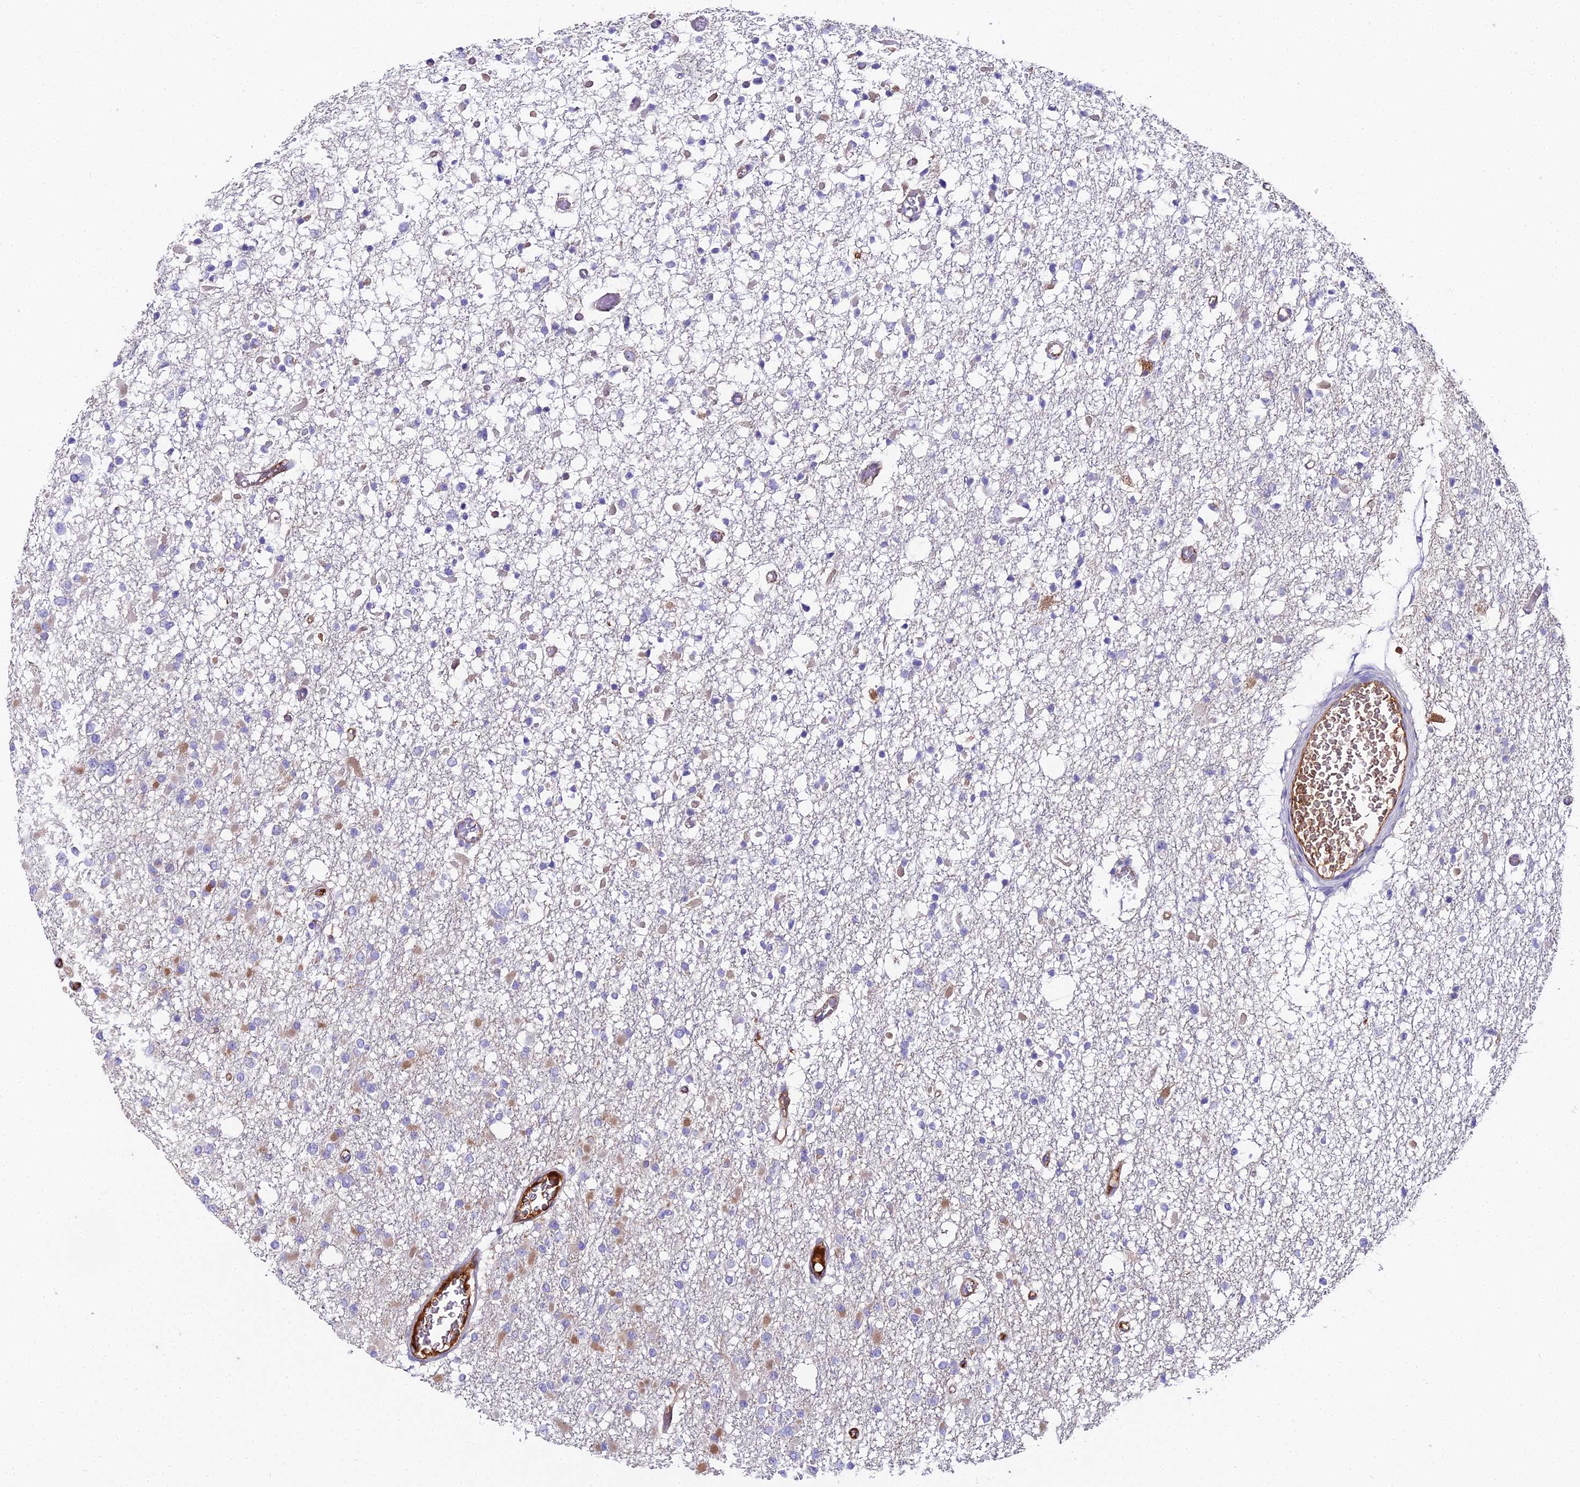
{"staining": {"intensity": "negative", "quantity": "none", "location": "none"}, "tissue": "glioma", "cell_type": "Tumor cells", "image_type": "cancer", "snomed": [{"axis": "morphology", "description": "Glioma, malignant, Low grade"}, {"axis": "topography", "description": "Brain"}], "caption": "Immunohistochemical staining of glioma shows no significant staining in tumor cells.", "gene": "BEX4", "patient": {"sex": "female", "age": 22}}